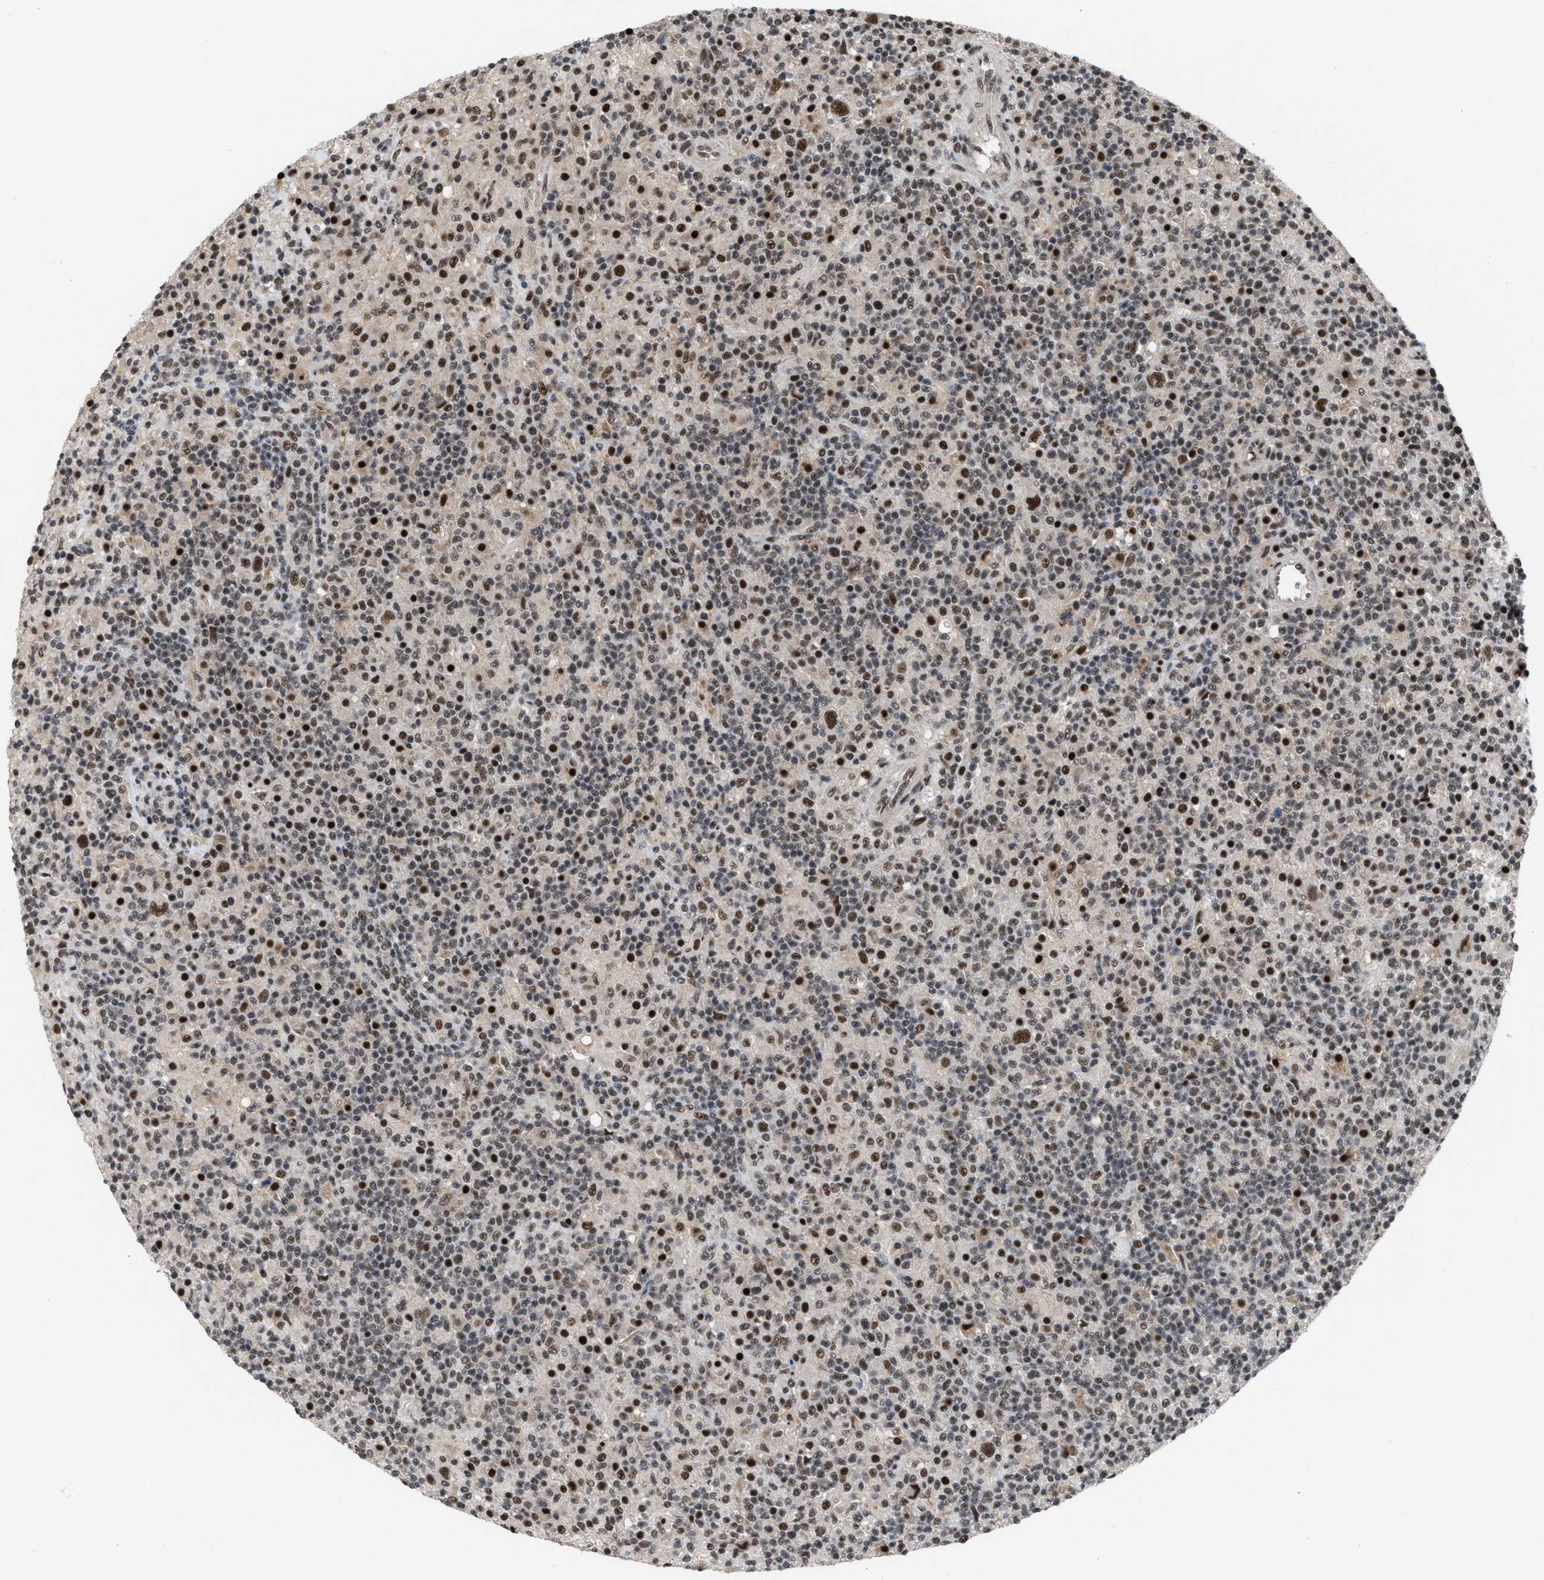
{"staining": {"intensity": "strong", "quantity": ">75%", "location": "nuclear"}, "tissue": "lymphoma", "cell_type": "Tumor cells", "image_type": "cancer", "snomed": [{"axis": "morphology", "description": "Hodgkin's disease, NOS"}, {"axis": "topography", "description": "Lymph node"}], "caption": "A micrograph of Hodgkin's disease stained for a protein exhibits strong nuclear brown staining in tumor cells.", "gene": "PRPF4", "patient": {"sex": "male", "age": 70}}